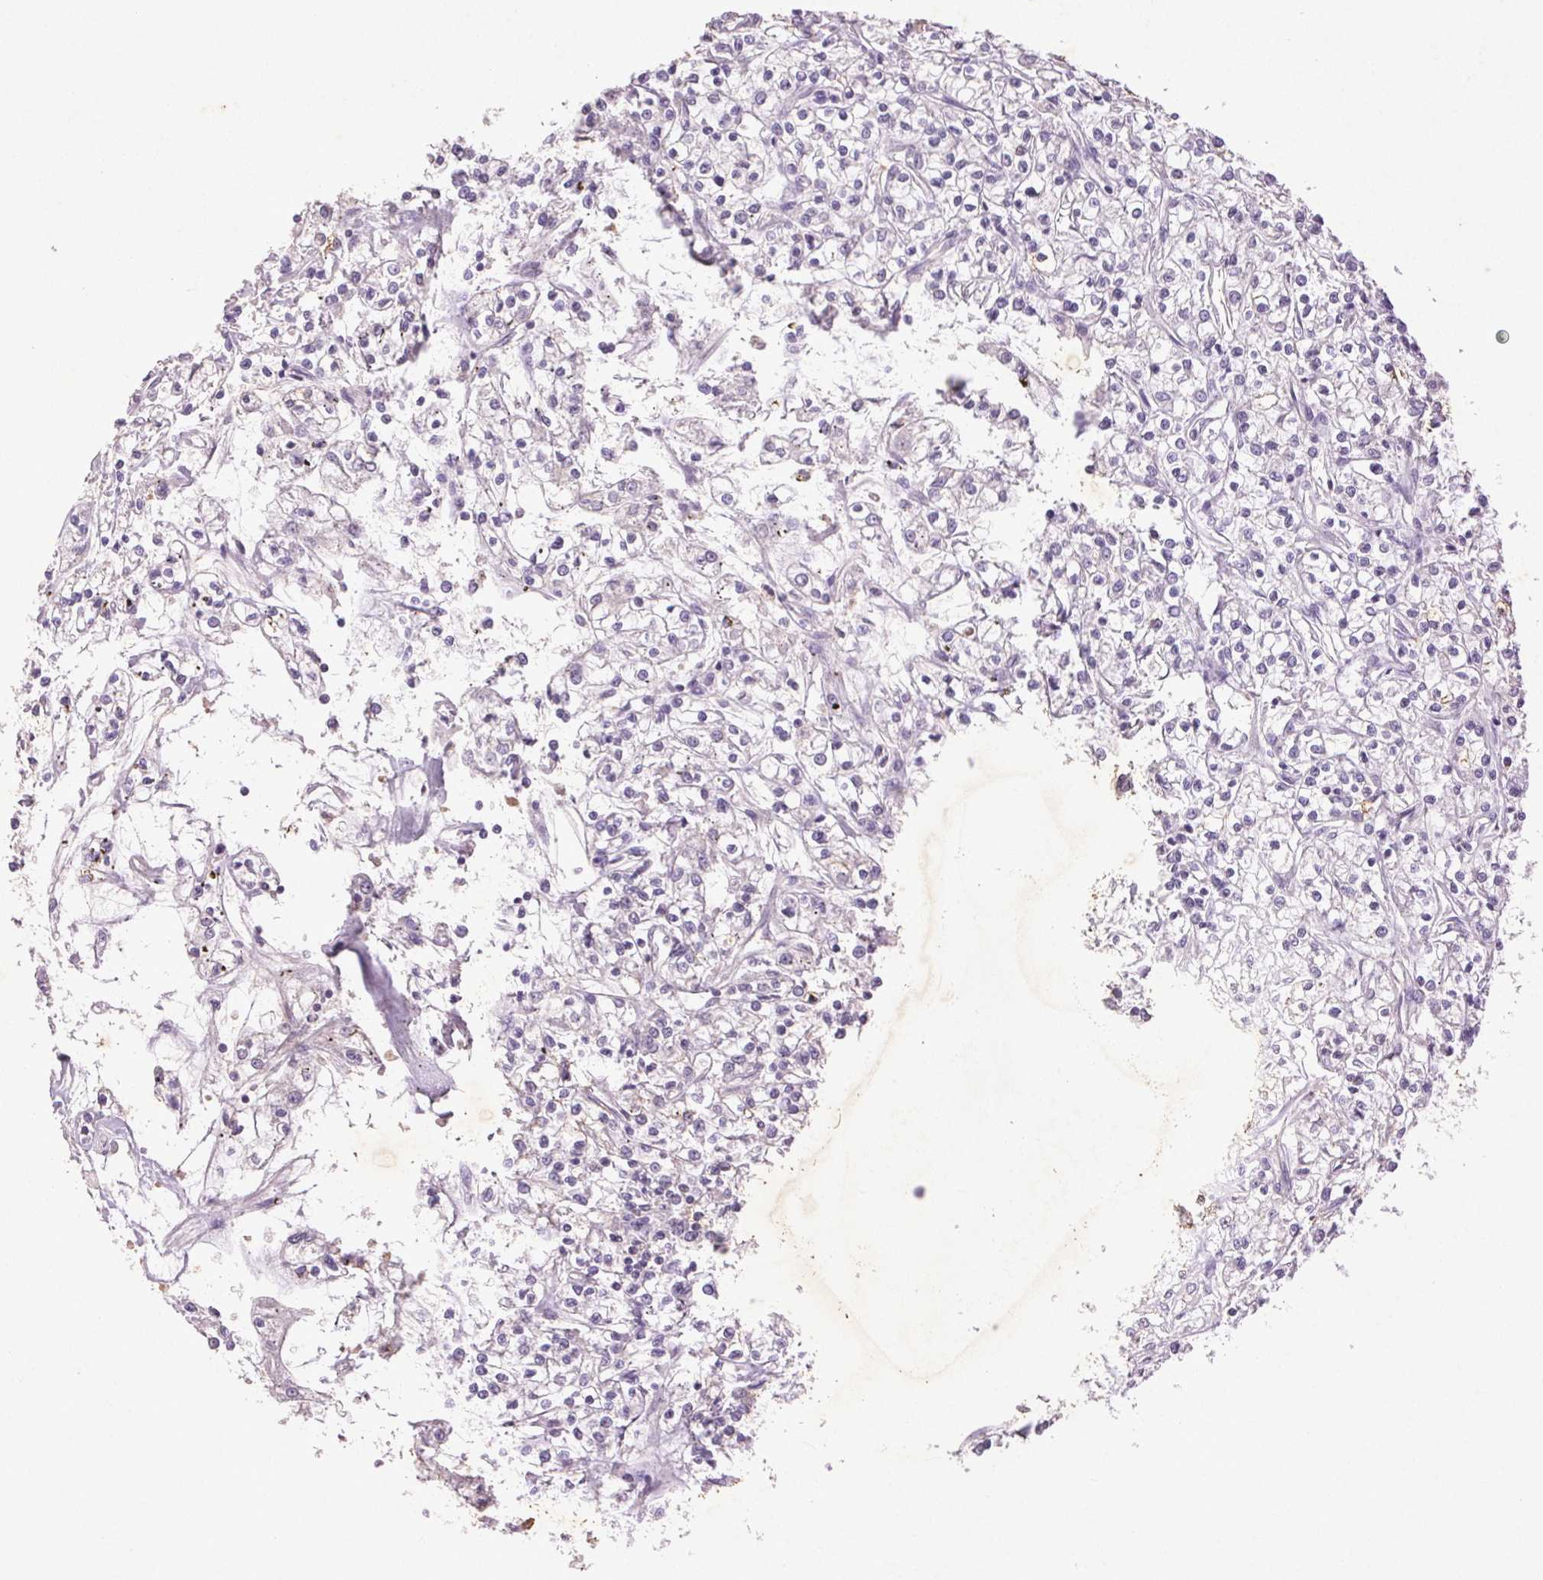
{"staining": {"intensity": "negative", "quantity": "none", "location": "none"}, "tissue": "renal cancer", "cell_type": "Tumor cells", "image_type": "cancer", "snomed": [{"axis": "morphology", "description": "Adenocarcinoma, NOS"}, {"axis": "topography", "description": "Kidney"}], "caption": "Histopathology image shows no significant protein staining in tumor cells of renal adenocarcinoma. Nuclei are stained in blue.", "gene": "FNDC7", "patient": {"sex": "female", "age": 59}}